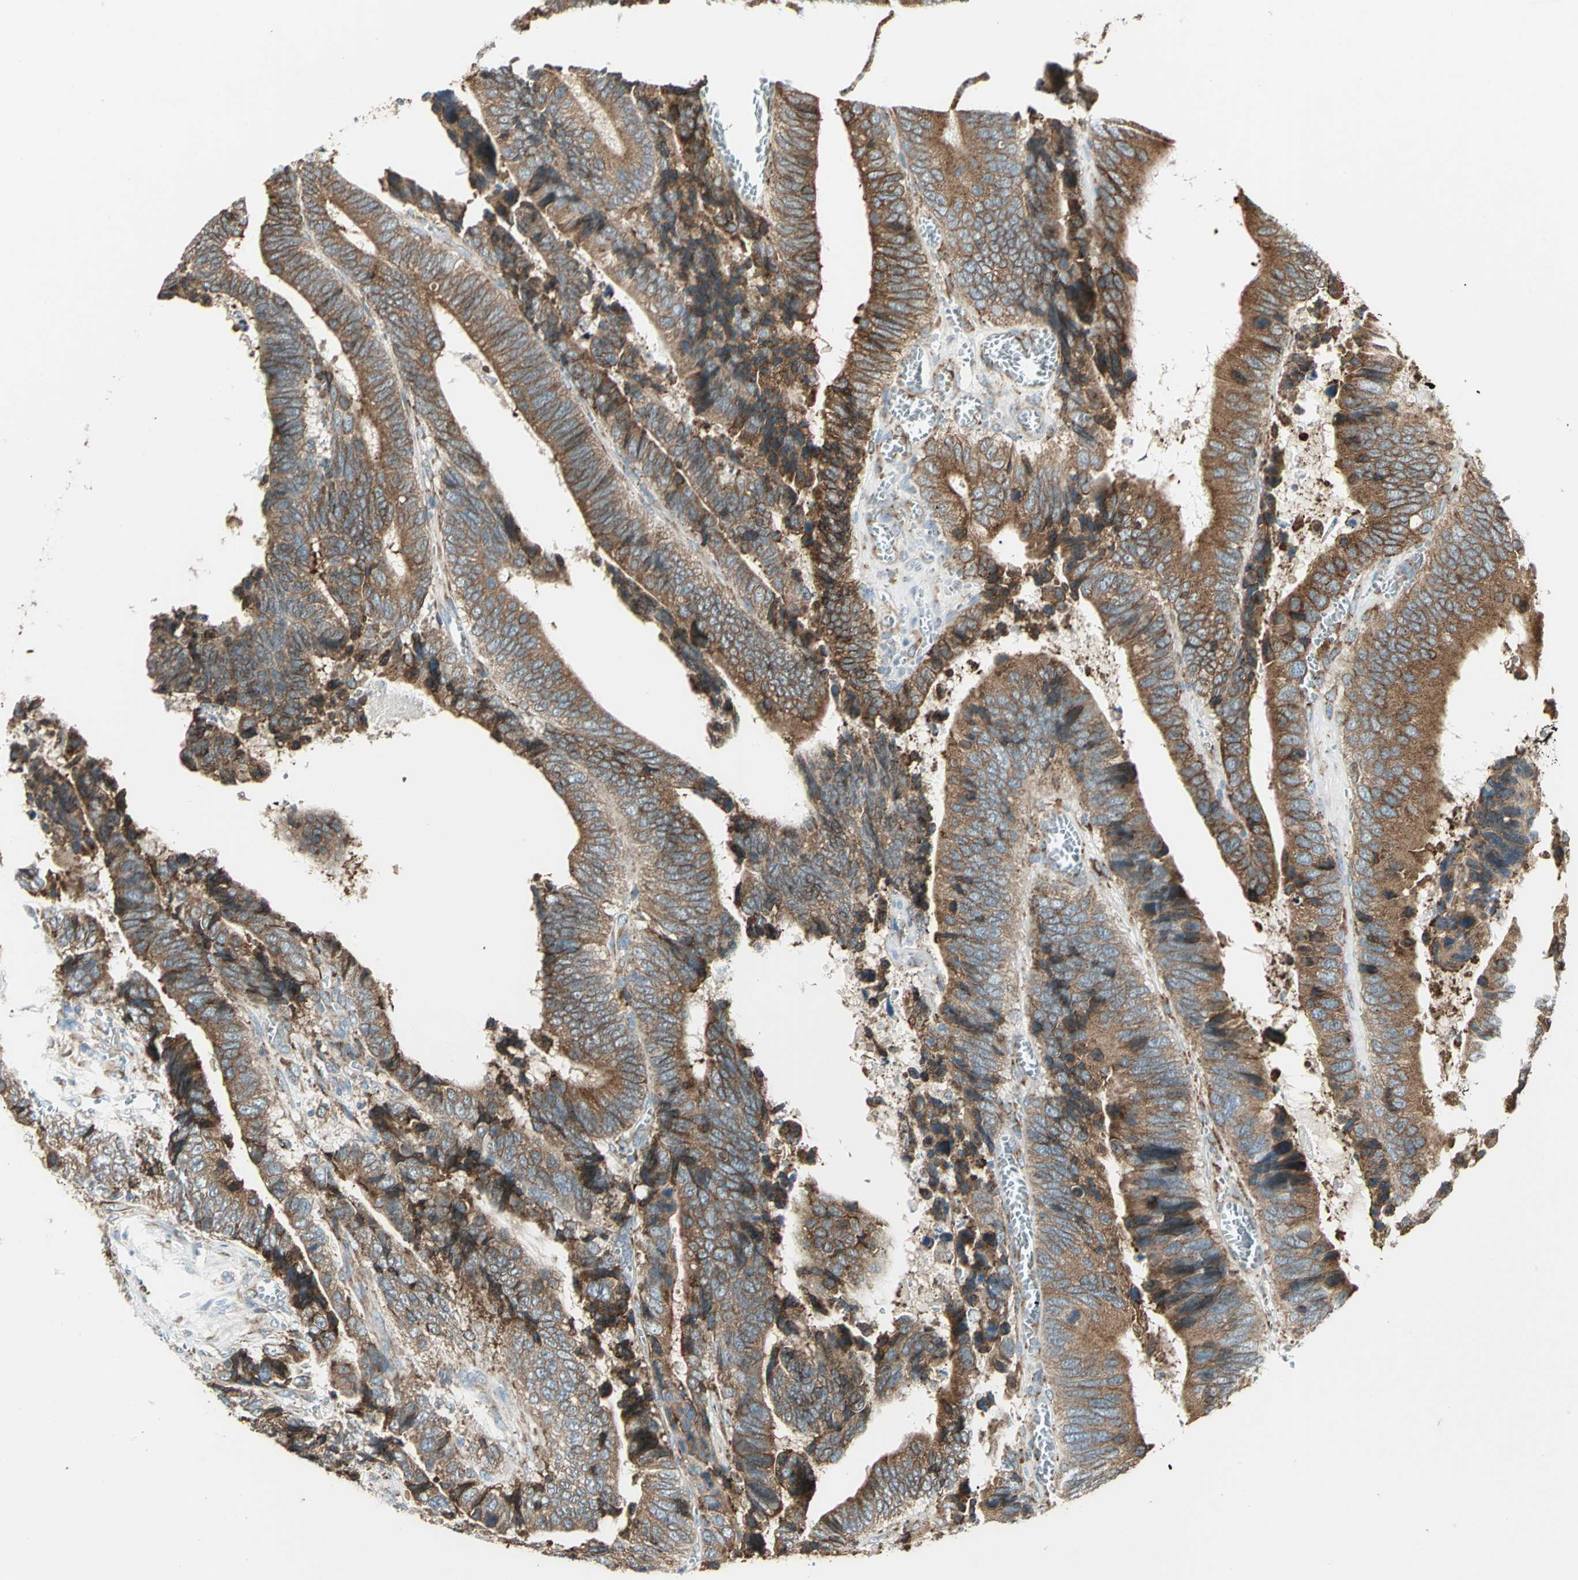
{"staining": {"intensity": "moderate", "quantity": ">75%", "location": "cytoplasmic/membranous"}, "tissue": "colorectal cancer", "cell_type": "Tumor cells", "image_type": "cancer", "snomed": [{"axis": "morphology", "description": "Adenocarcinoma, NOS"}, {"axis": "topography", "description": "Colon"}], "caption": "This is a photomicrograph of IHC staining of colorectal adenocarcinoma, which shows moderate expression in the cytoplasmic/membranous of tumor cells.", "gene": "PDIA4", "patient": {"sex": "male", "age": 72}}